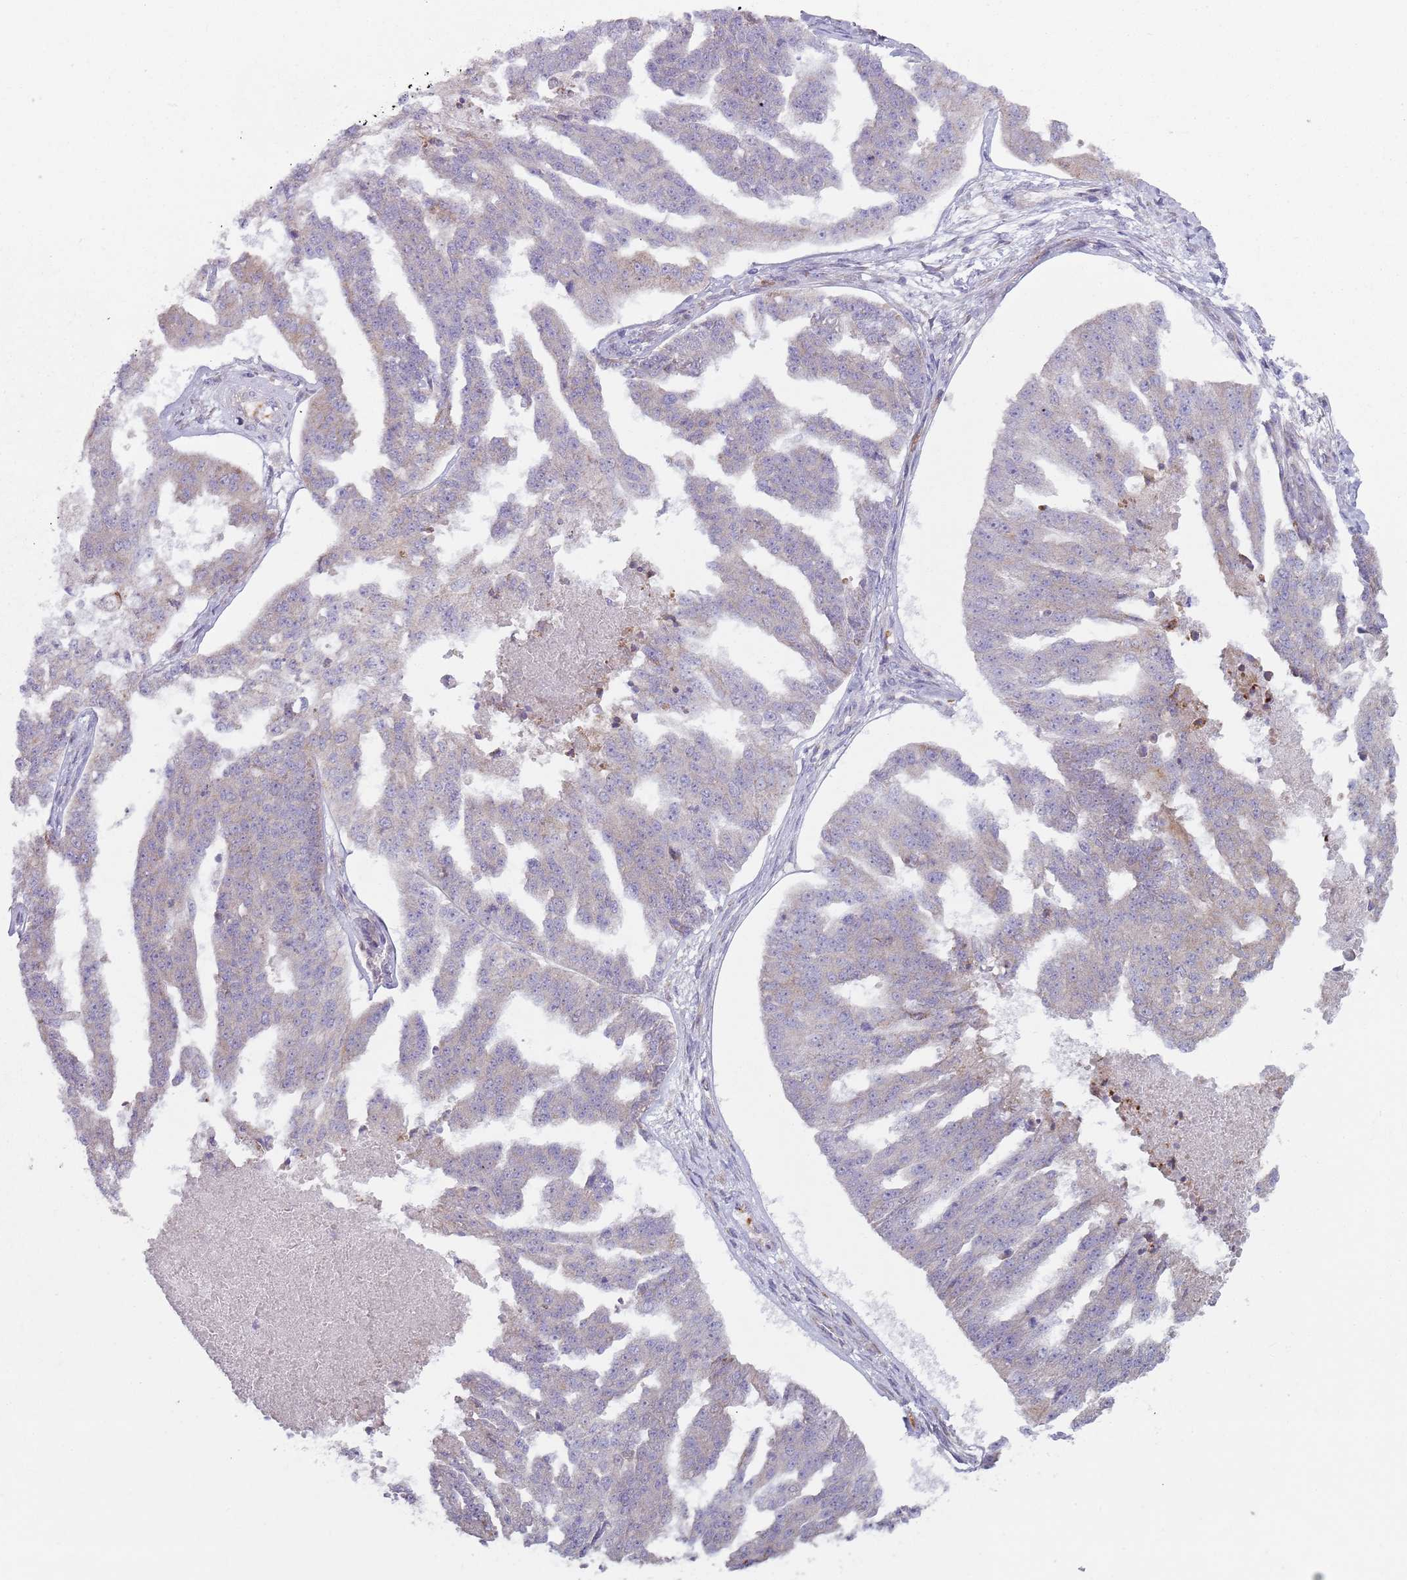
{"staining": {"intensity": "negative", "quantity": "none", "location": "none"}, "tissue": "ovarian cancer", "cell_type": "Tumor cells", "image_type": "cancer", "snomed": [{"axis": "morphology", "description": "Cystadenocarcinoma, serous, NOS"}, {"axis": "topography", "description": "Ovary"}], "caption": "Immunohistochemical staining of ovarian cancer (serous cystadenocarcinoma) displays no significant positivity in tumor cells.", "gene": "SPATA2", "patient": {"sex": "female", "age": 58}}